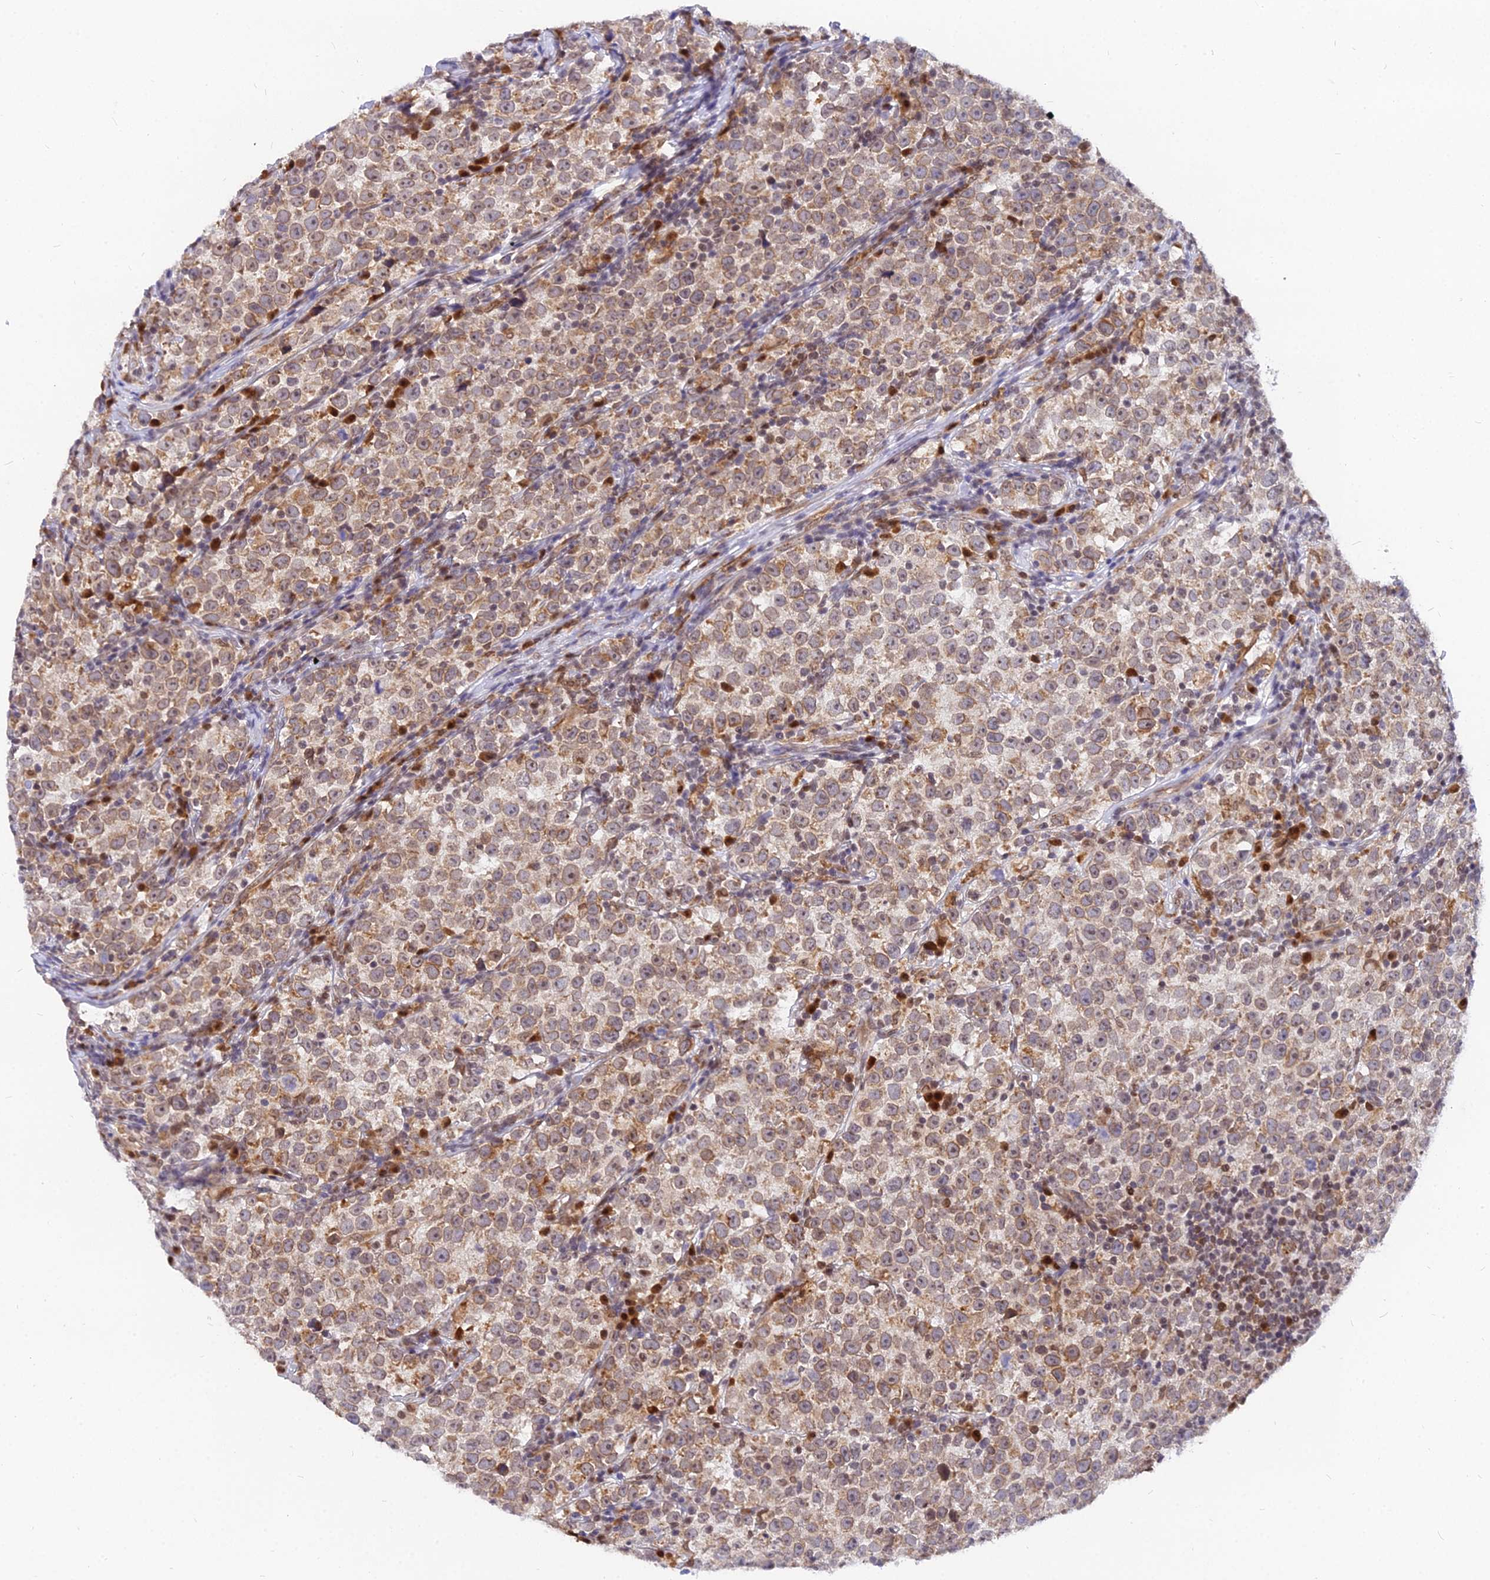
{"staining": {"intensity": "moderate", "quantity": ">75%", "location": "cytoplasmic/membranous"}, "tissue": "testis cancer", "cell_type": "Tumor cells", "image_type": "cancer", "snomed": [{"axis": "morphology", "description": "Normal tissue, NOS"}, {"axis": "morphology", "description": "Seminoma, NOS"}, {"axis": "topography", "description": "Testis"}], "caption": "DAB immunohistochemical staining of testis cancer (seminoma) shows moderate cytoplasmic/membranous protein positivity in approximately >75% of tumor cells.", "gene": "RNF121", "patient": {"sex": "male", "age": 43}}